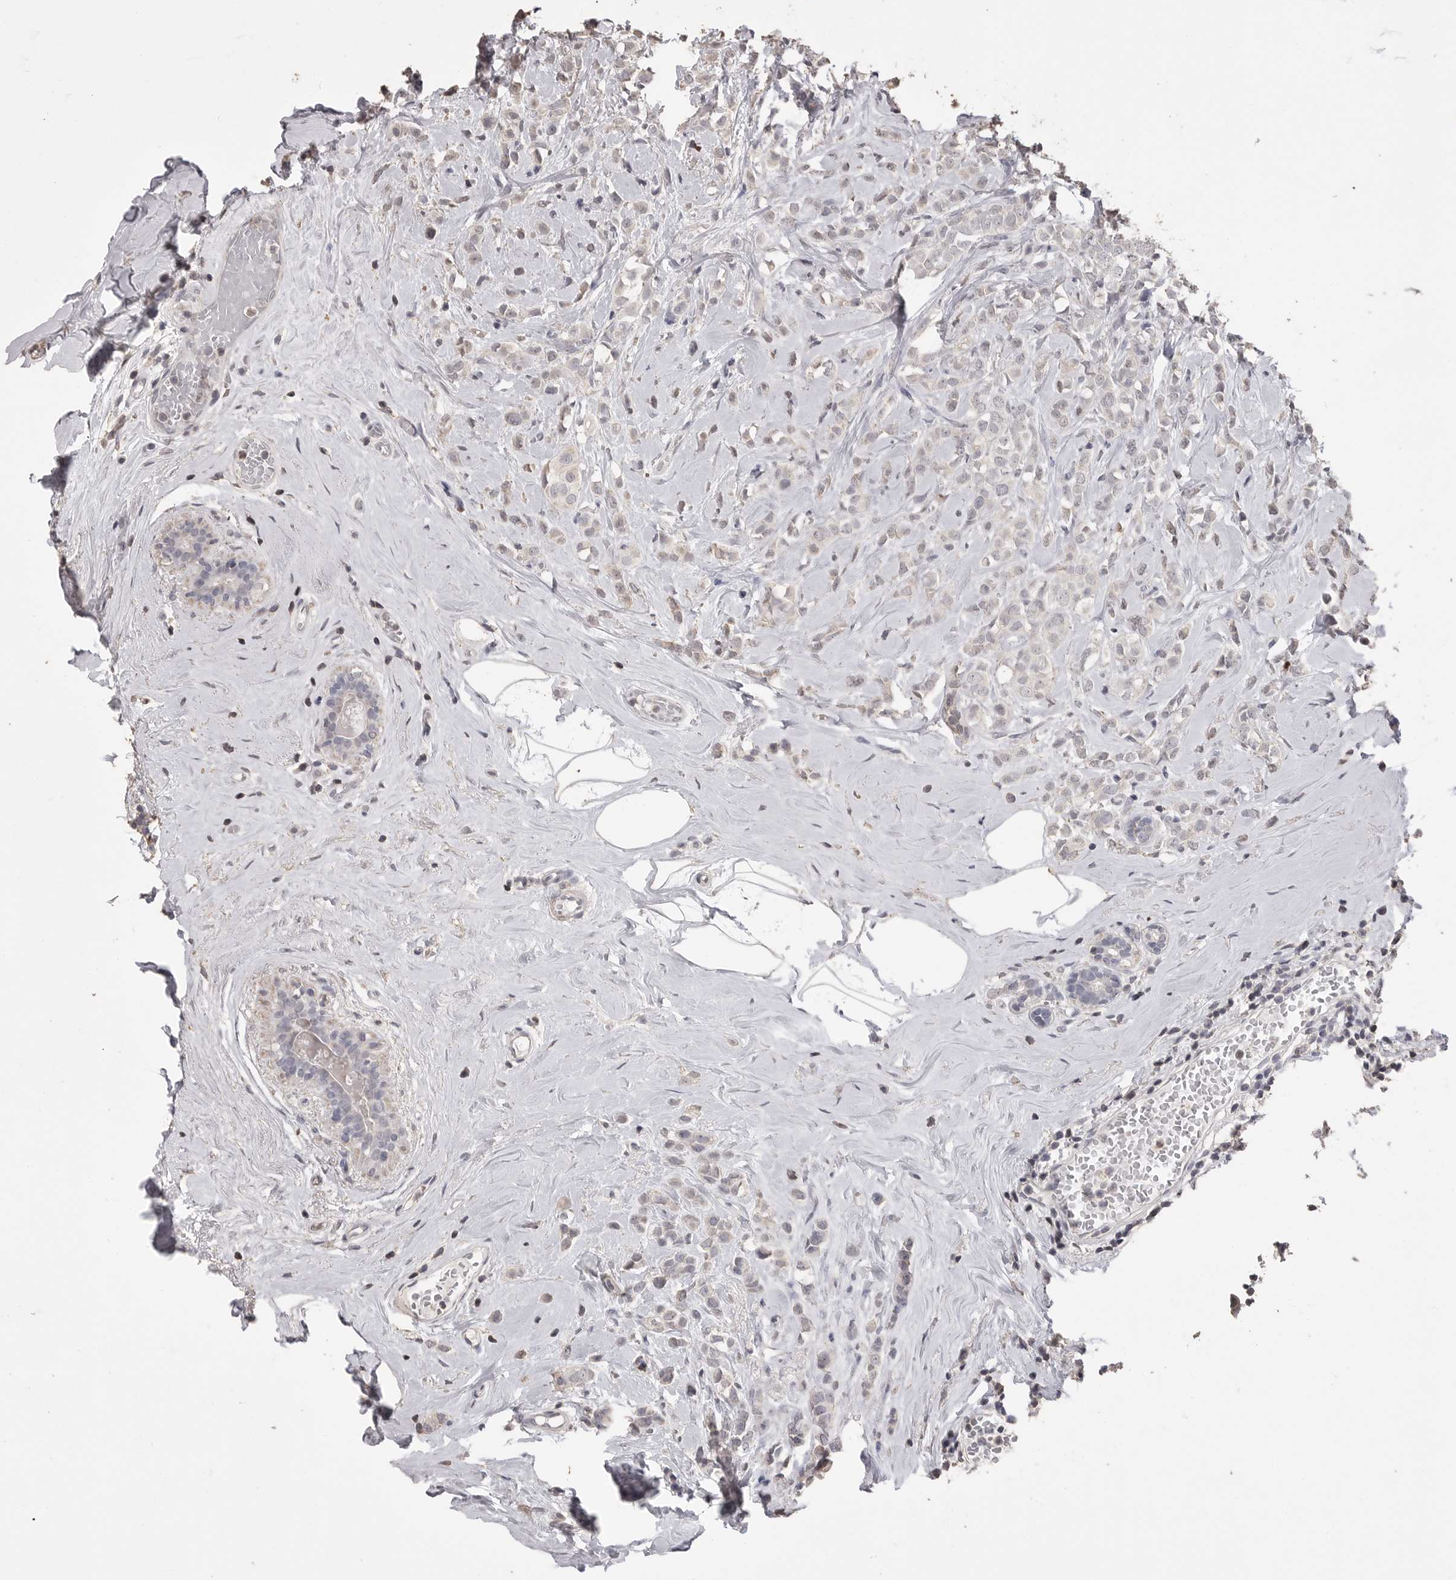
{"staining": {"intensity": "weak", "quantity": "25%-75%", "location": "cytoplasmic/membranous"}, "tissue": "breast cancer", "cell_type": "Tumor cells", "image_type": "cancer", "snomed": [{"axis": "morphology", "description": "Lobular carcinoma"}, {"axis": "topography", "description": "Breast"}], "caption": "The image exhibits a brown stain indicating the presence of a protein in the cytoplasmic/membranous of tumor cells in breast lobular carcinoma. Ihc stains the protein in brown and the nuclei are stained blue.", "gene": "MMP7", "patient": {"sex": "female", "age": 47}}